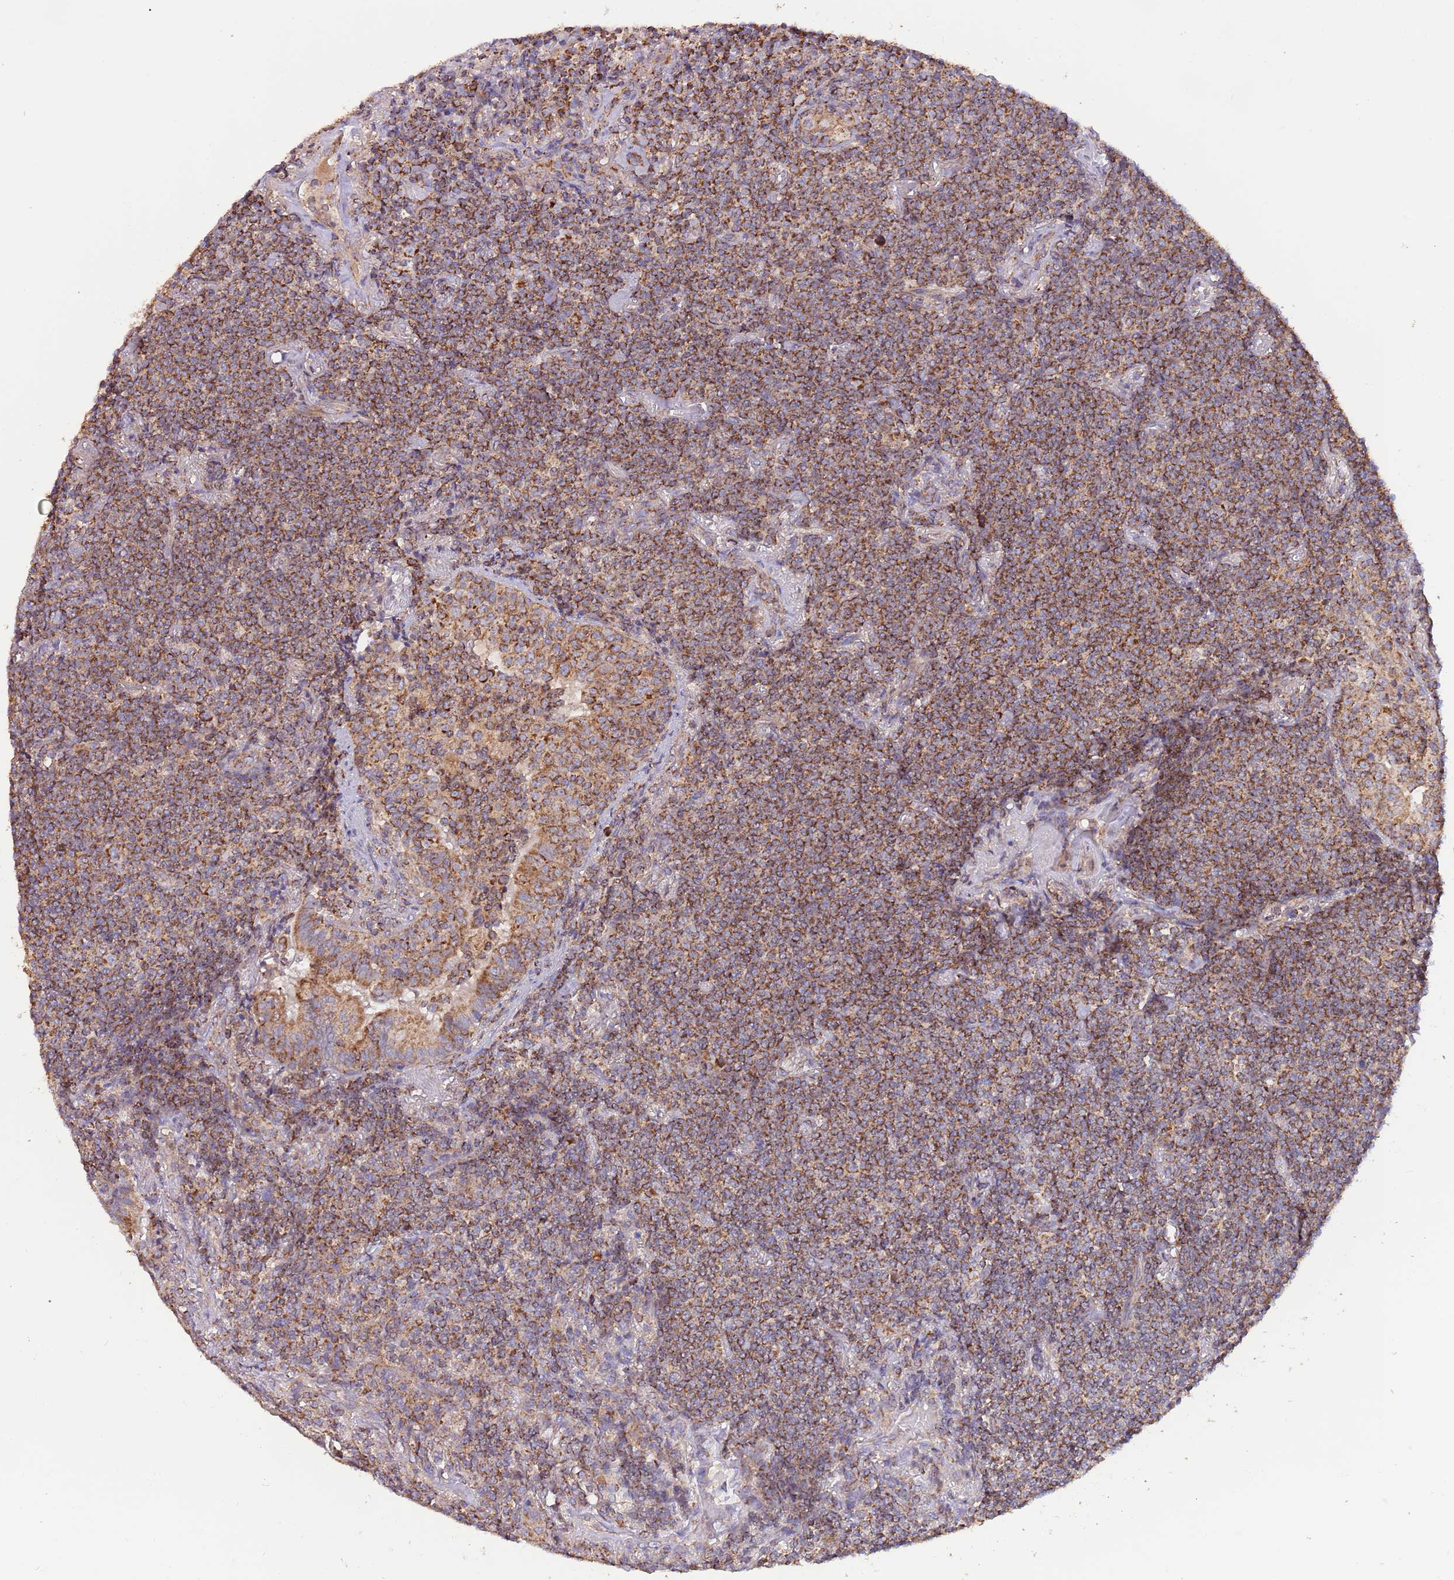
{"staining": {"intensity": "strong", "quantity": ">75%", "location": "cytoplasmic/membranous"}, "tissue": "lymphoma", "cell_type": "Tumor cells", "image_type": "cancer", "snomed": [{"axis": "morphology", "description": "Malignant lymphoma, non-Hodgkin's type, Low grade"}, {"axis": "topography", "description": "Lung"}], "caption": "Immunohistochemistry photomicrograph of neoplastic tissue: human low-grade malignant lymphoma, non-Hodgkin's type stained using immunohistochemistry exhibits high levels of strong protein expression localized specifically in the cytoplasmic/membranous of tumor cells, appearing as a cytoplasmic/membranous brown color.", "gene": "DNAJA3", "patient": {"sex": "female", "age": 71}}